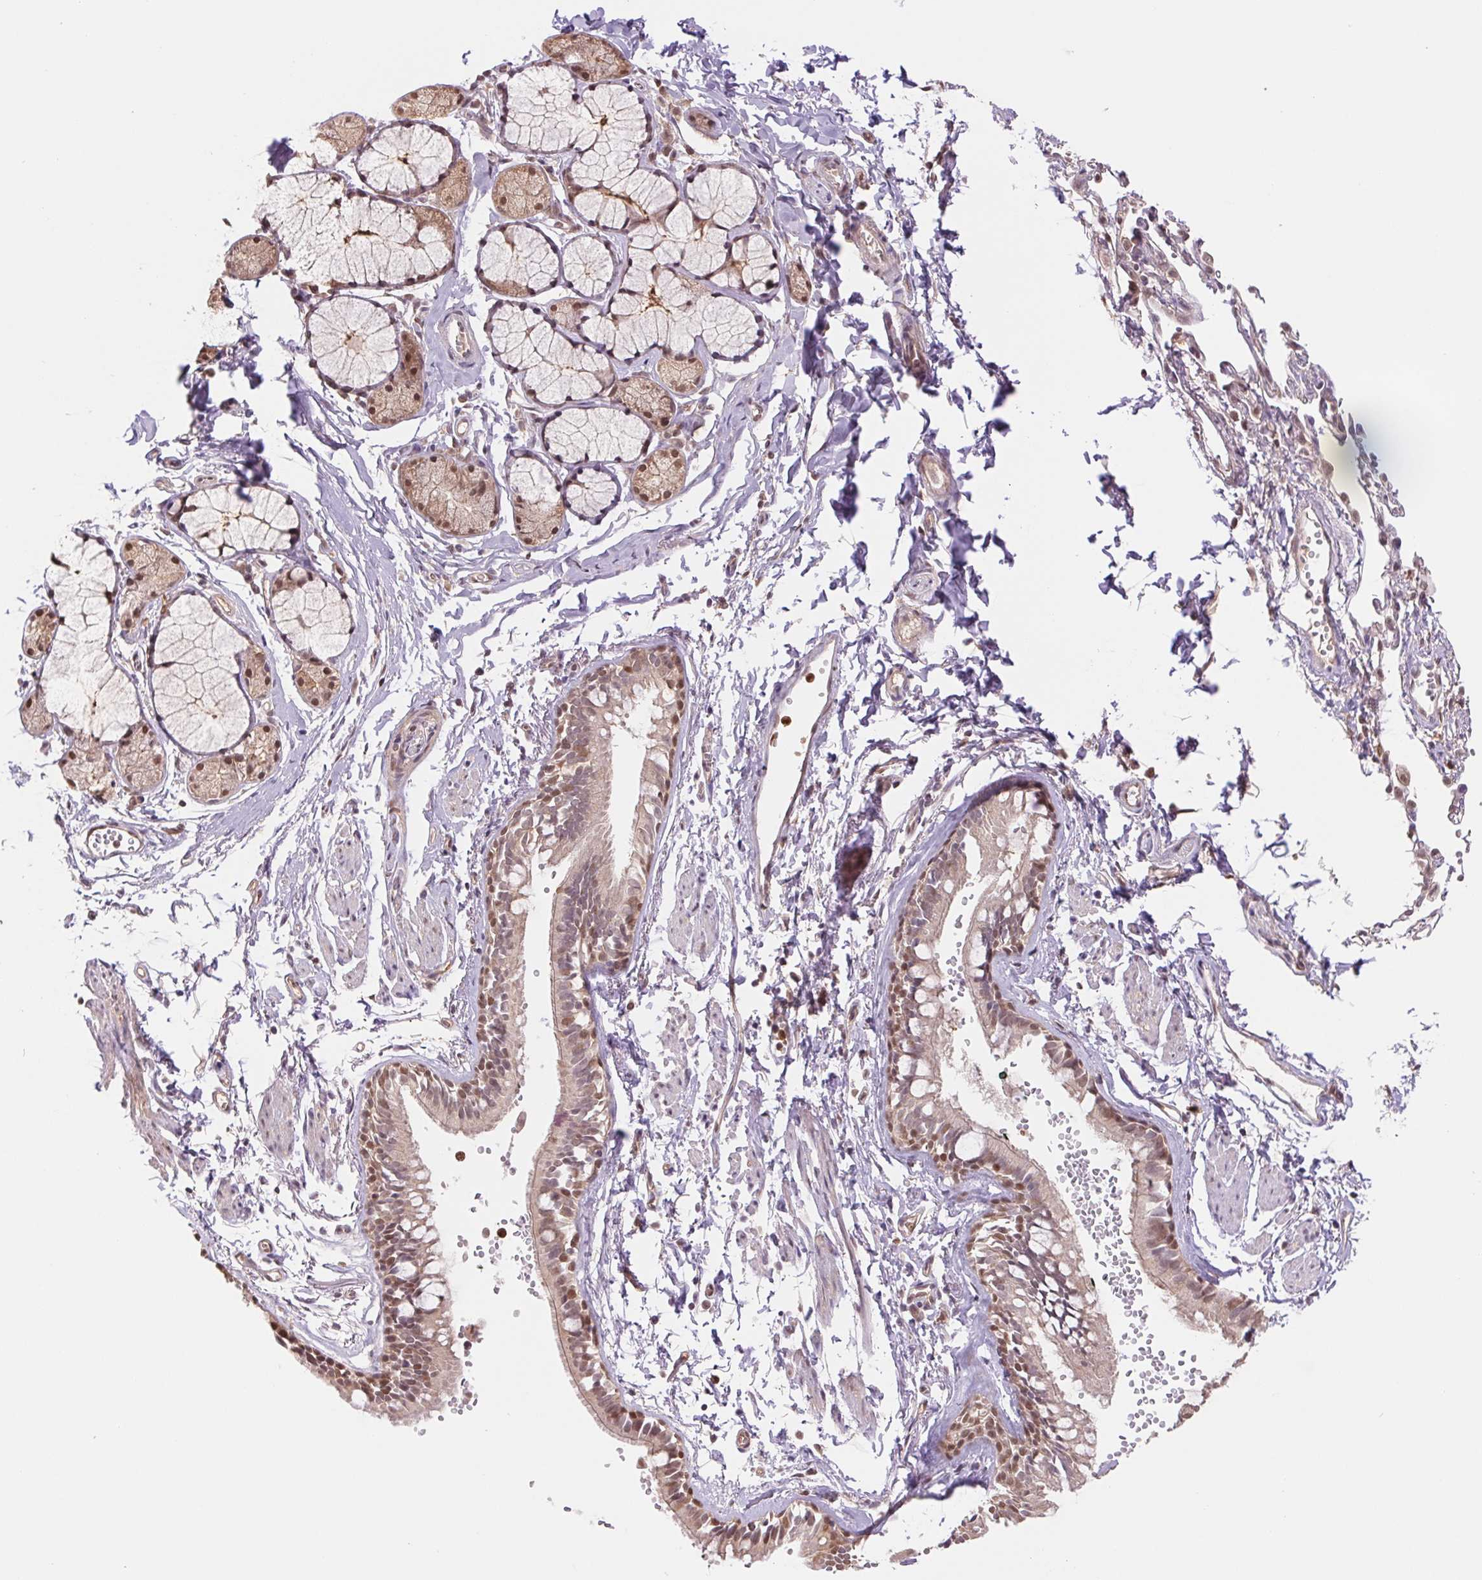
{"staining": {"intensity": "weak", "quantity": ">75%", "location": "cytoplasmic/membranous,nuclear"}, "tissue": "bronchus", "cell_type": "Respiratory epithelial cells", "image_type": "normal", "snomed": [{"axis": "morphology", "description": "Normal tissue, NOS"}, {"axis": "topography", "description": "Cartilage tissue"}, {"axis": "topography", "description": "Bronchus"}], "caption": "This photomicrograph reveals immunohistochemistry (IHC) staining of normal human bronchus, with low weak cytoplasmic/membranous,nuclear staining in approximately >75% of respiratory epithelial cells.", "gene": "CDC123", "patient": {"sex": "female", "age": 59}}